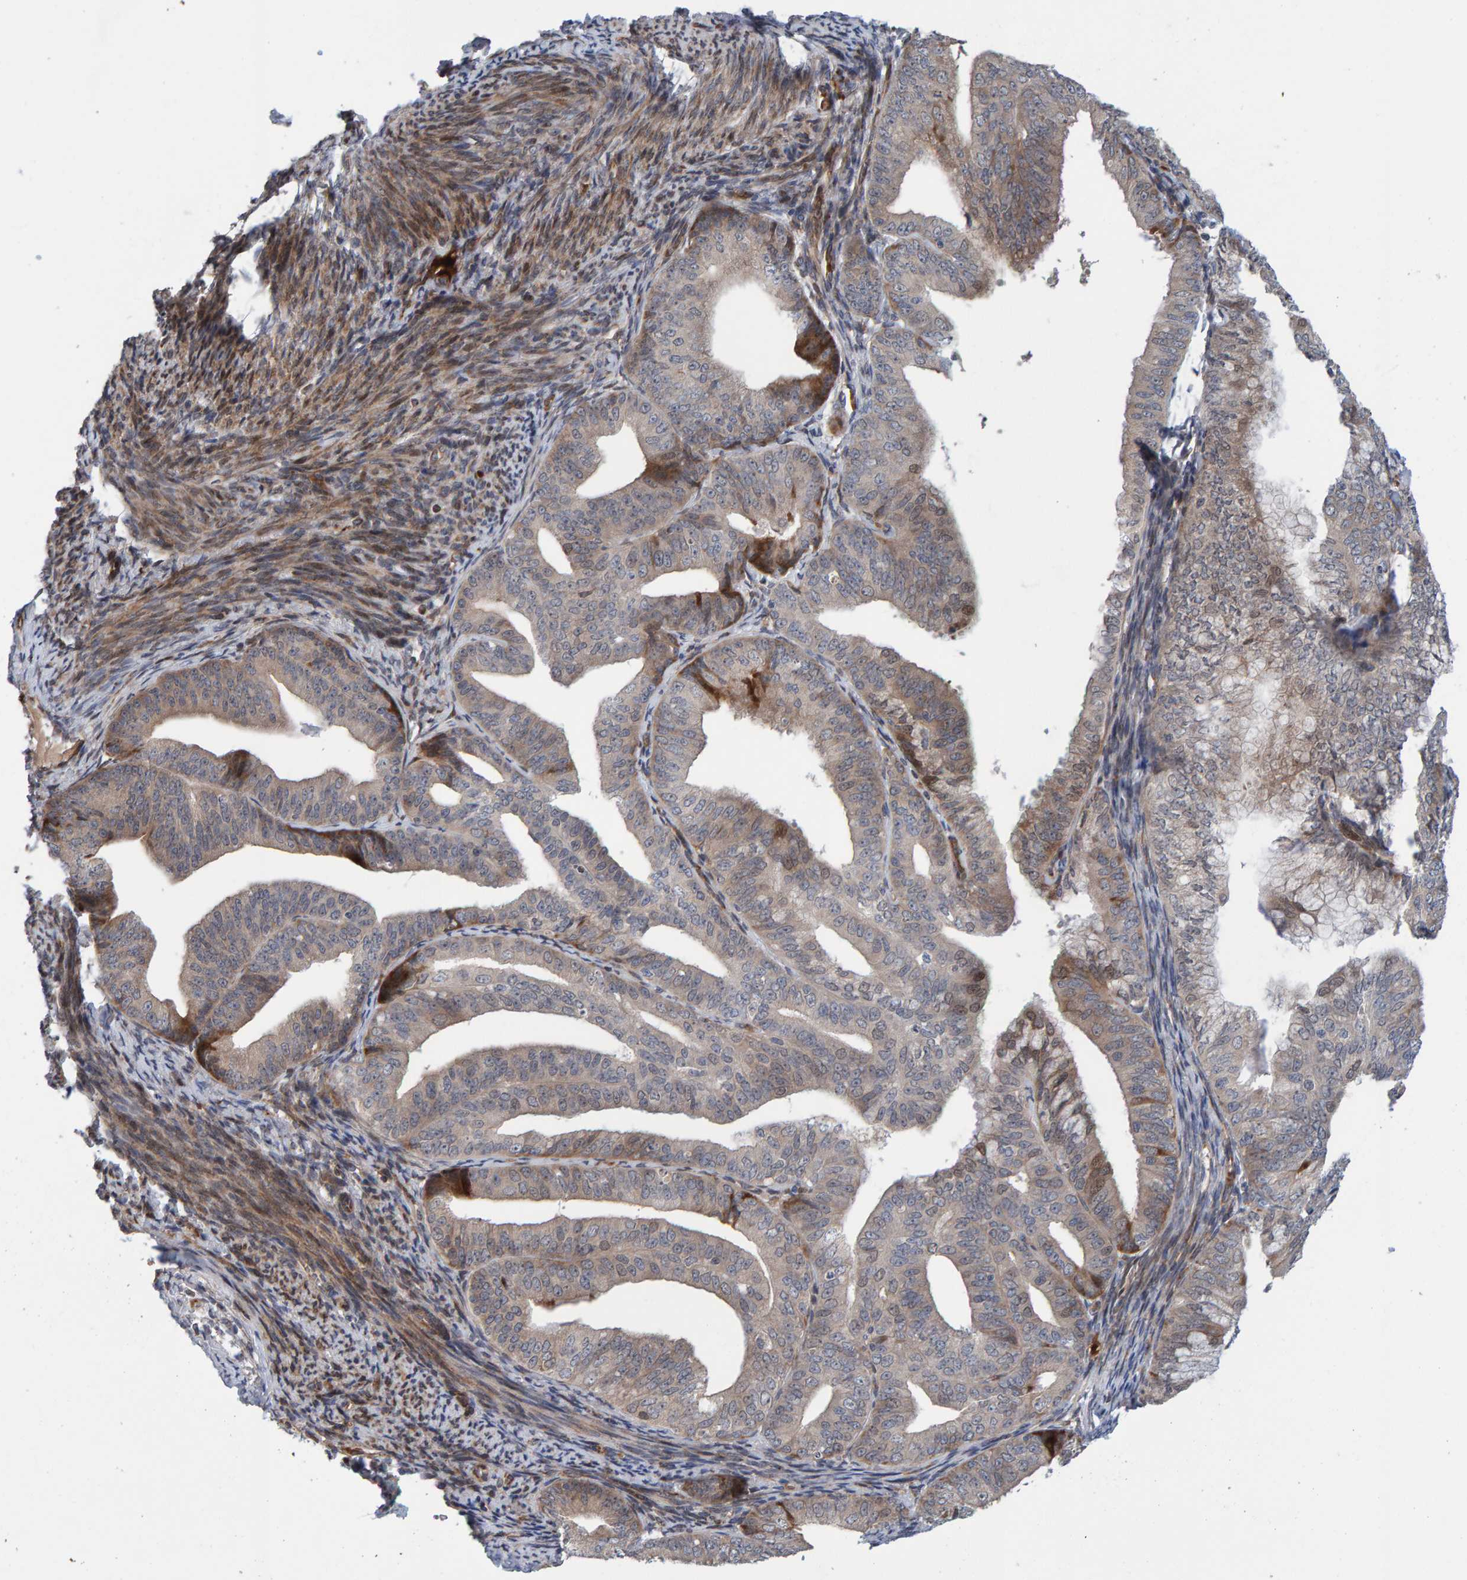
{"staining": {"intensity": "weak", "quantity": "25%-75%", "location": "cytoplasmic/membranous"}, "tissue": "endometrial cancer", "cell_type": "Tumor cells", "image_type": "cancer", "snomed": [{"axis": "morphology", "description": "Adenocarcinoma, NOS"}, {"axis": "topography", "description": "Endometrium"}], "caption": "Protein analysis of endometrial adenocarcinoma tissue displays weak cytoplasmic/membranous staining in approximately 25%-75% of tumor cells.", "gene": "MFSD6L", "patient": {"sex": "female", "age": 63}}